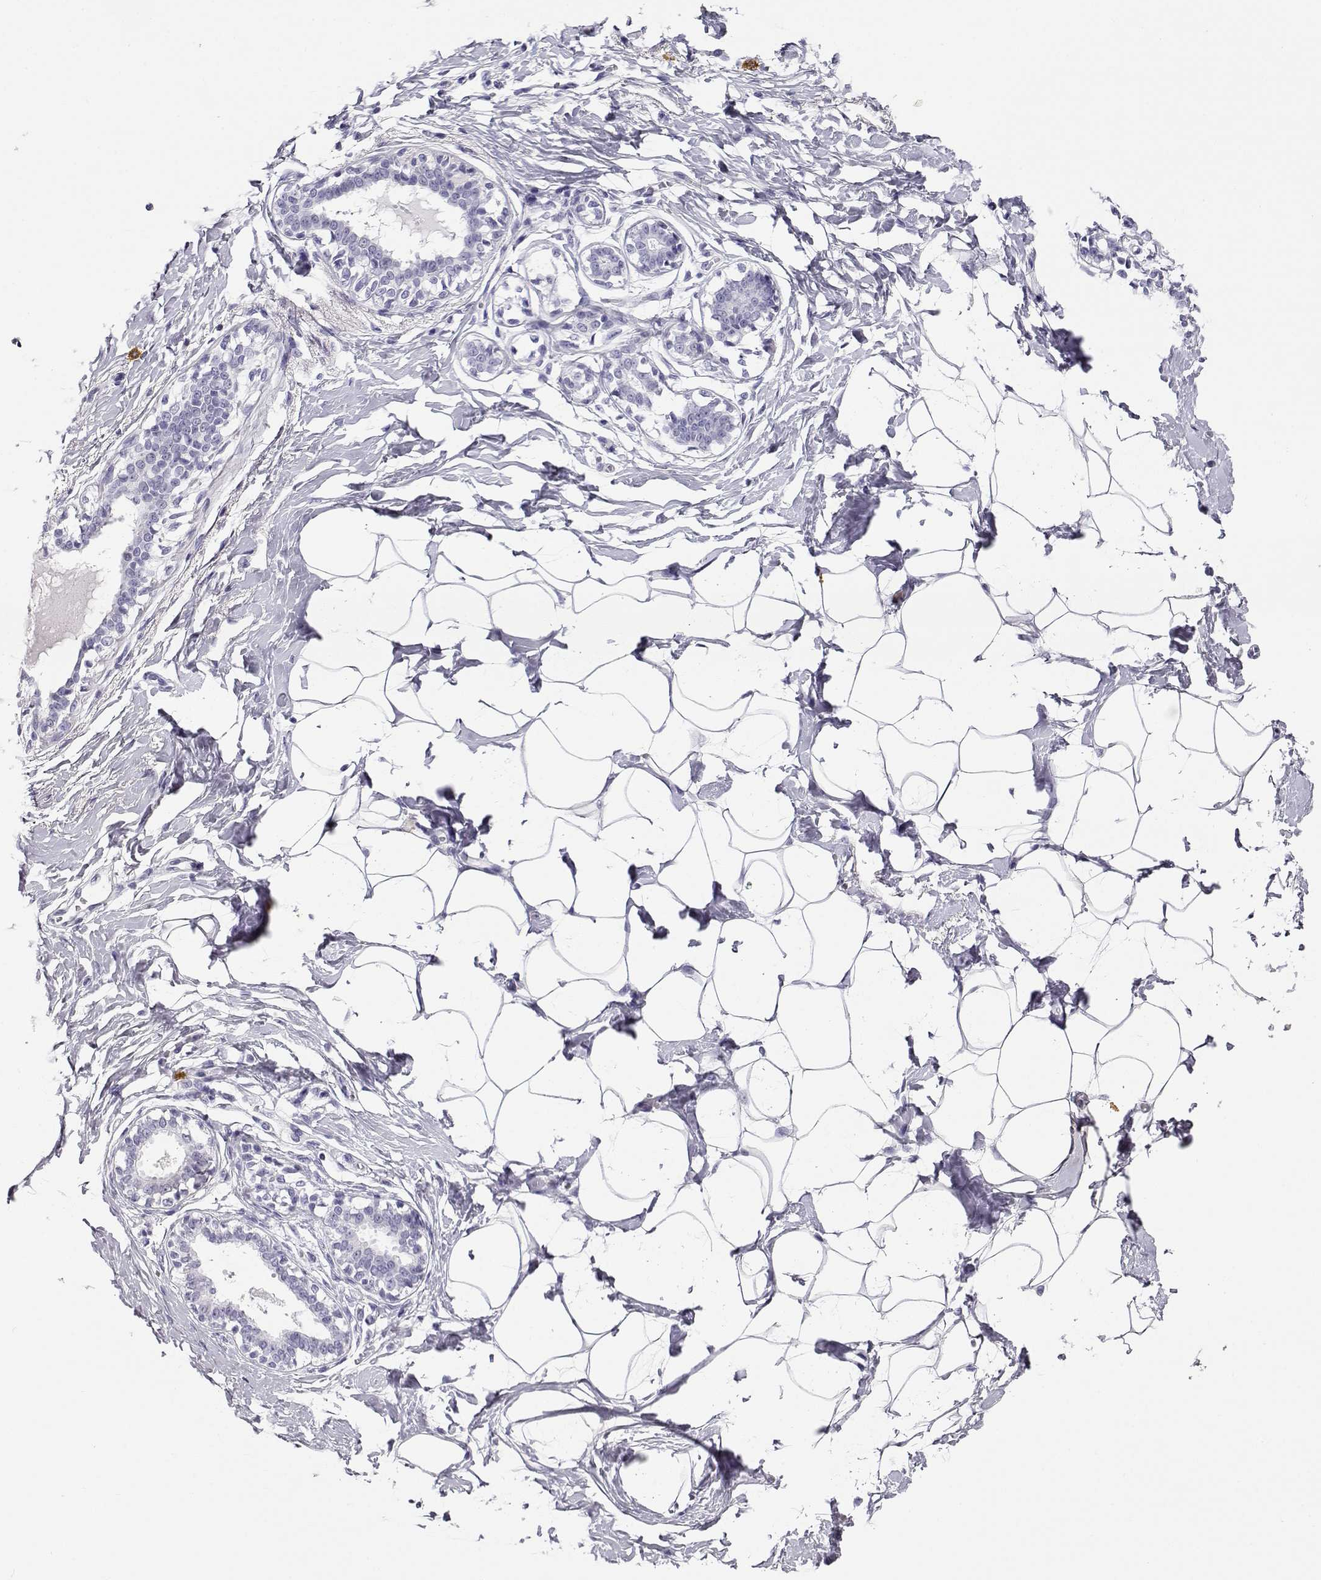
{"staining": {"intensity": "negative", "quantity": "none", "location": "none"}, "tissue": "breast", "cell_type": "Adipocytes", "image_type": "normal", "snomed": [{"axis": "morphology", "description": "Normal tissue, NOS"}, {"axis": "morphology", "description": "Lobular carcinoma, in situ"}, {"axis": "topography", "description": "Breast"}], "caption": "Histopathology image shows no significant protein expression in adipocytes of unremarkable breast. Brightfield microscopy of immunohistochemistry (IHC) stained with DAB (brown) and hematoxylin (blue), captured at high magnification.", "gene": "CABS1", "patient": {"sex": "female", "age": 35}}